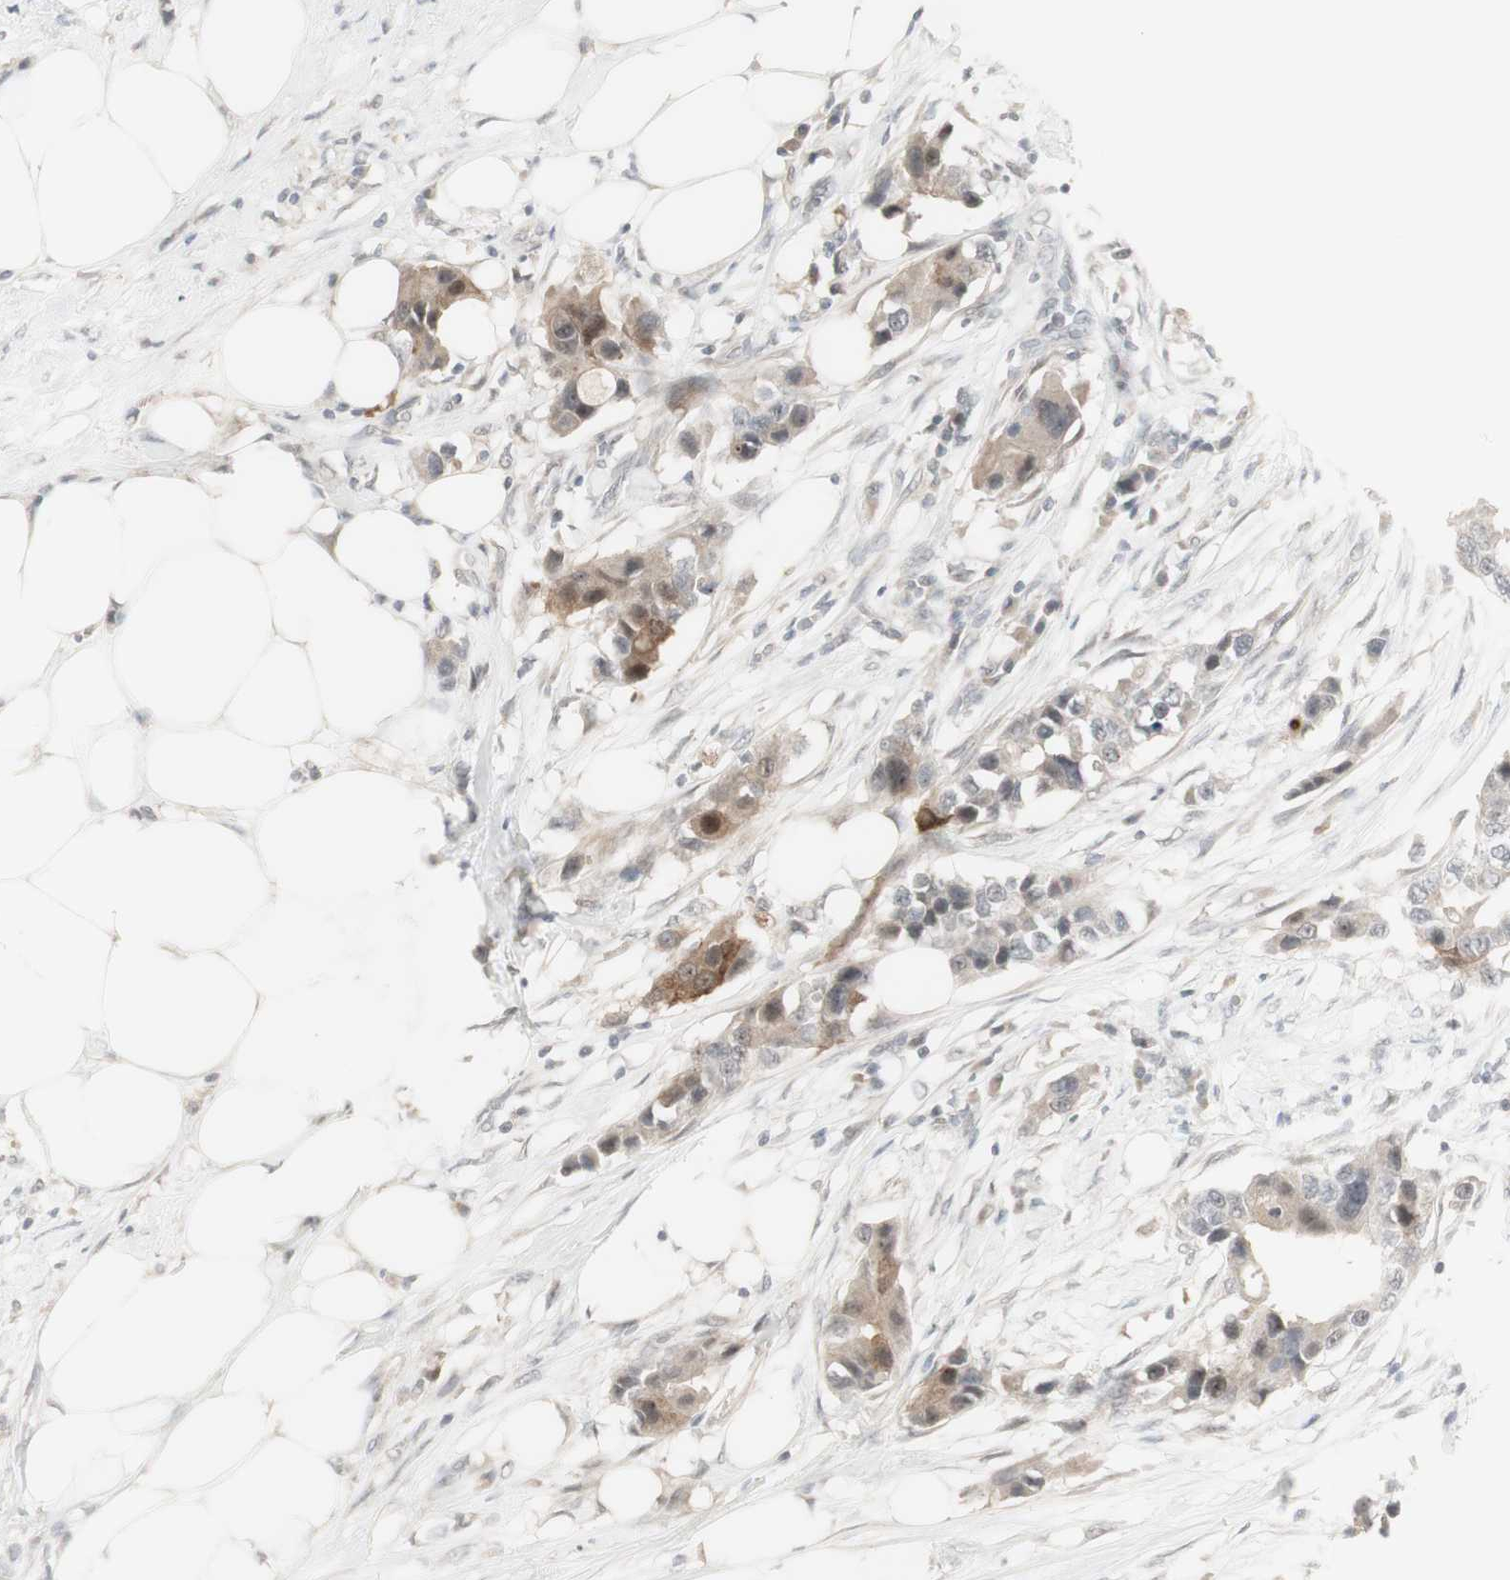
{"staining": {"intensity": "moderate", "quantity": "<25%", "location": "cytoplasmic/membranous"}, "tissue": "breast cancer", "cell_type": "Tumor cells", "image_type": "cancer", "snomed": [{"axis": "morphology", "description": "Normal tissue, NOS"}, {"axis": "morphology", "description": "Duct carcinoma"}, {"axis": "topography", "description": "Breast"}], "caption": "Immunohistochemistry (IHC) (DAB (3,3'-diaminobenzidine)) staining of human infiltrating ductal carcinoma (breast) exhibits moderate cytoplasmic/membranous protein expression in approximately <25% of tumor cells.", "gene": "C1orf116", "patient": {"sex": "female", "age": 50}}